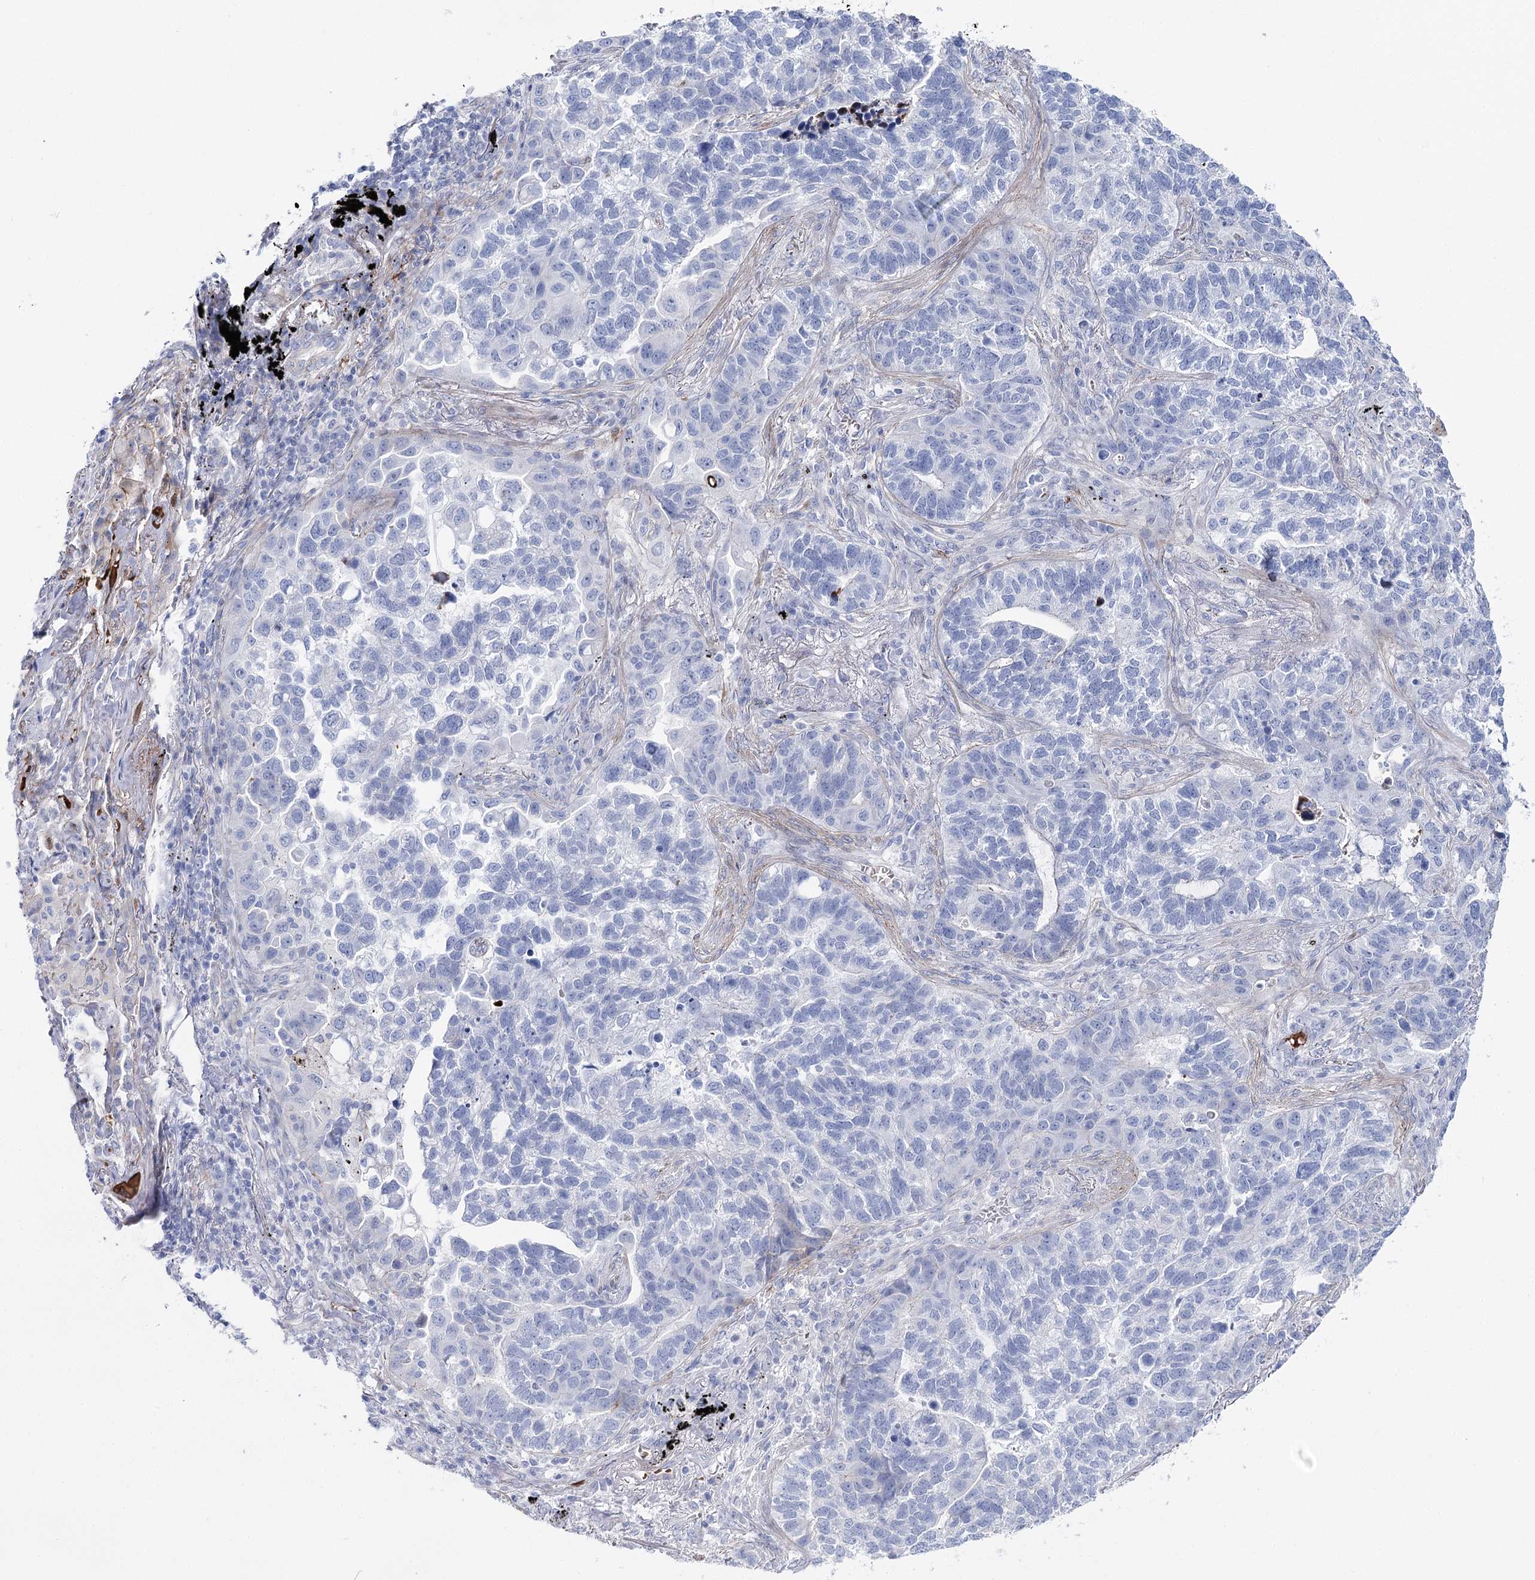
{"staining": {"intensity": "negative", "quantity": "none", "location": "none"}, "tissue": "lung cancer", "cell_type": "Tumor cells", "image_type": "cancer", "snomed": [{"axis": "morphology", "description": "Adenocarcinoma, NOS"}, {"axis": "topography", "description": "Lung"}], "caption": "Histopathology image shows no protein expression in tumor cells of adenocarcinoma (lung) tissue. The staining was performed using DAB (3,3'-diaminobenzidine) to visualize the protein expression in brown, while the nuclei were stained in blue with hematoxylin (Magnification: 20x).", "gene": "ANKRD23", "patient": {"sex": "male", "age": 67}}